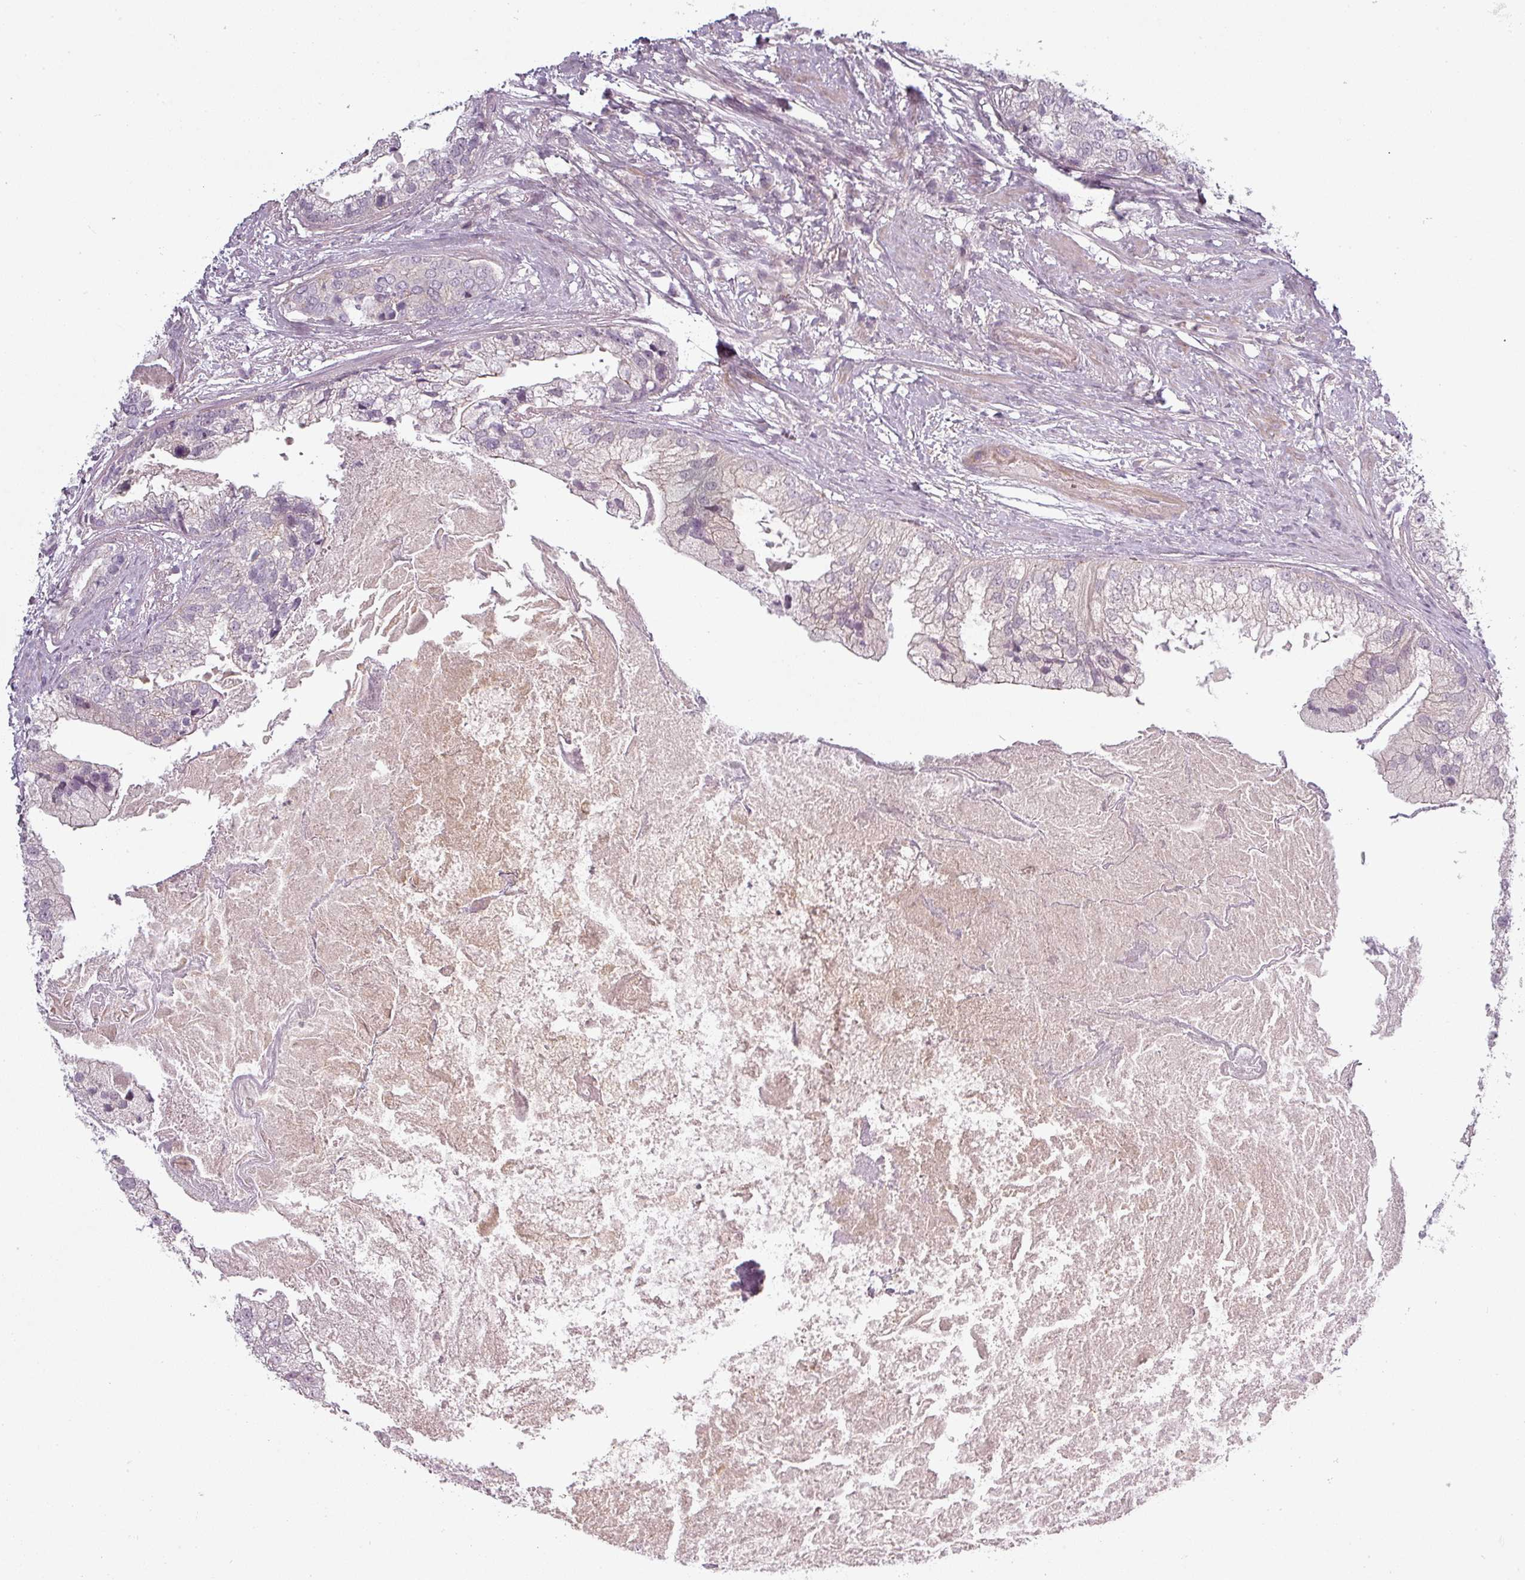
{"staining": {"intensity": "negative", "quantity": "none", "location": "none"}, "tissue": "prostate cancer", "cell_type": "Tumor cells", "image_type": "cancer", "snomed": [{"axis": "morphology", "description": "Adenocarcinoma, High grade"}, {"axis": "topography", "description": "Prostate"}], "caption": "Immunohistochemistry of prostate cancer (high-grade adenocarcinoma) demonstrates no staining in tumor cells. (IHC, brightfield microscopy, high magnification).", "gene": "SLC16A9", "patient": {"sex": "male", "age": 62}}